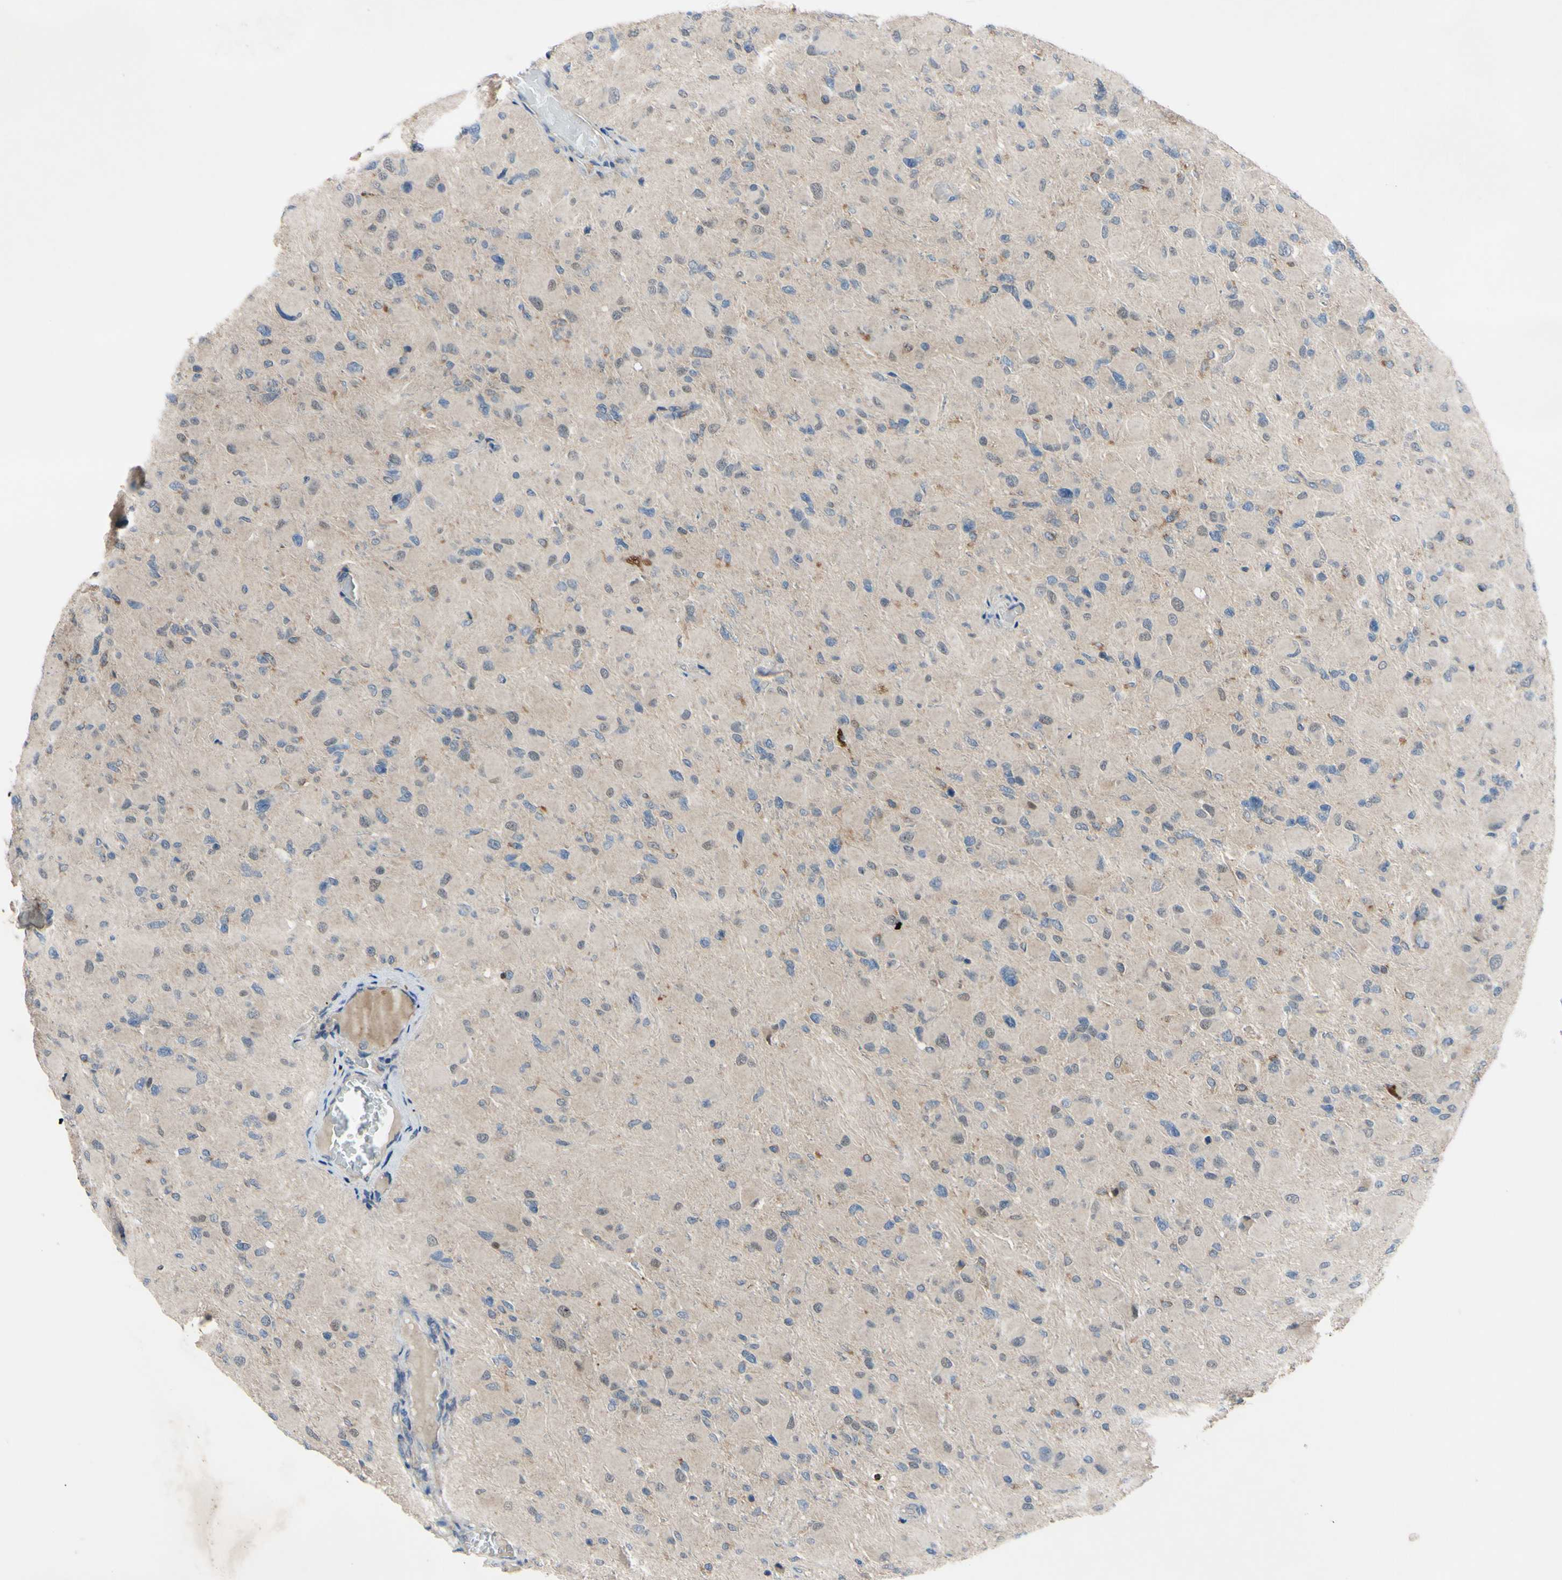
{"staining": {"intensity": "weak", "quantity": "<25%", "location": "cytoplasmic/membranous"}, "tissue": "glioma", "cell_type": "Tumor cells", "image_type": "cancer", "snomed": [{"axis": "morphology", "description": "Glioma, malignant, High grade"}, {"axis": "topography", "description": "Cerebral cortex"}], "caption": "This is an IHC photomicrograph of malignant glioma (high-grade). There is no expression in tumor cells.", "gene": "HILPDA", "patient": {"sex": "female", "age": 36}}